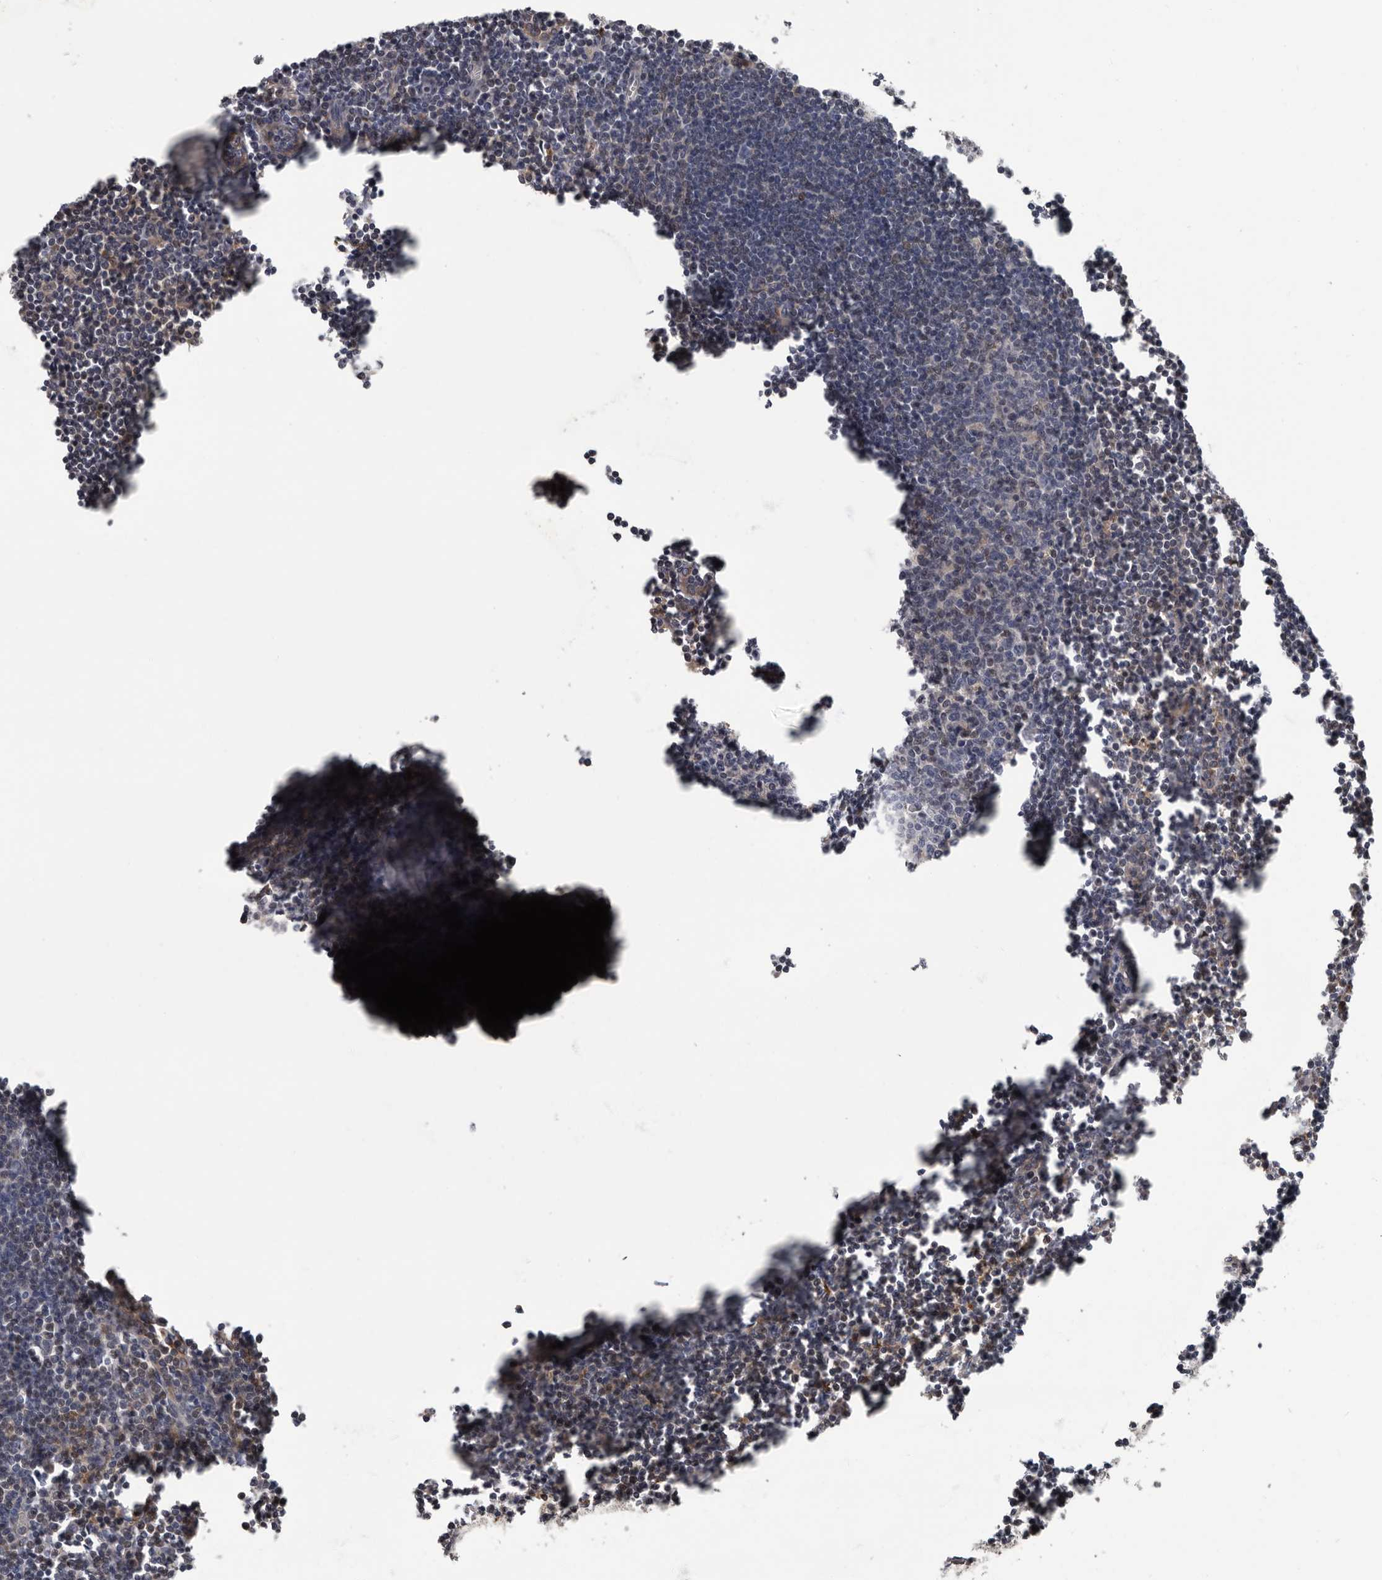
{"staining": {"intensity": "negative", "quantity": "none", "location": "none"}, "tissue": "lymph node", "cell_type": "Germinal center cells", "image_type": "normal", "snomed": [{"axis": "morphology", "description": "Normal tissue, NOS"}, {"axis": "morphology", "description": "Malignant melanoma, Metastatic site"}, {"axis": "topography", "description": "Lymph node"}], "caption": "There is no significant positivity in germinal center cells of lymph node. The staining is performed using DAB brown chromogen with nuclei counter-stained in using hematoxylin.", "gene": "FGFR4", "patient": {"sex": "male", "age": 41}}